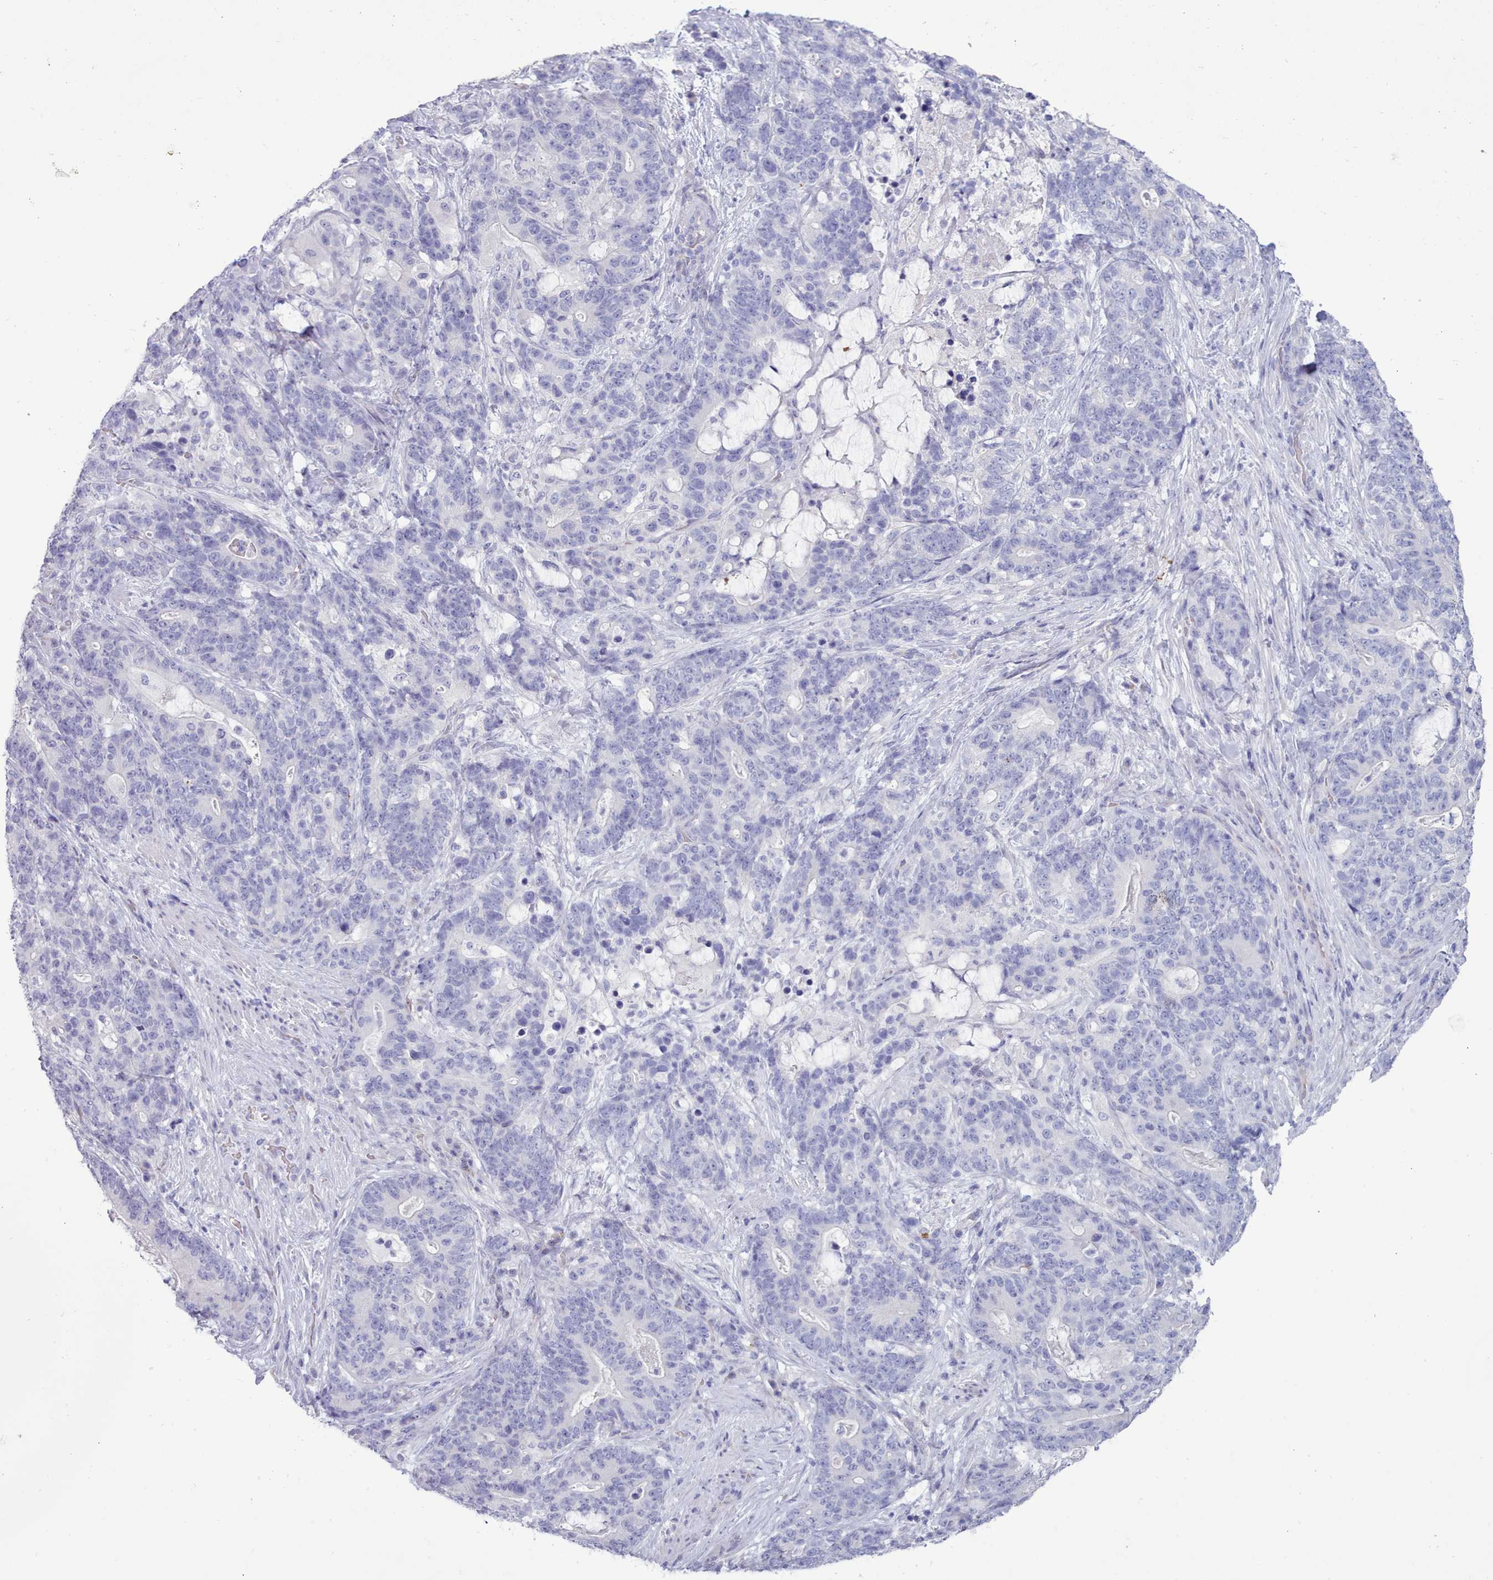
{"staining": {"intensity": "negative", "quantity": "none", "location": "none"}, "tissue": "stomach cancer", "cell_type": "Tumor cells", "image_type": "cancer", "snomed": [{"axis": "morphology", "description": "Normal tissue, NOS"}, {"axis": "morphology", "description": "Adenocarcinoma, NOS"}, {"axis": "topography", "description": "Stomach"}], "caption": "Stomach cancer was stained to show a protein in brown. There is no significant positivity in tumor cells. Nuclei are stained in blue.", "gene": "TMEM253", "patient": {"sex": "female", "age": 64}}